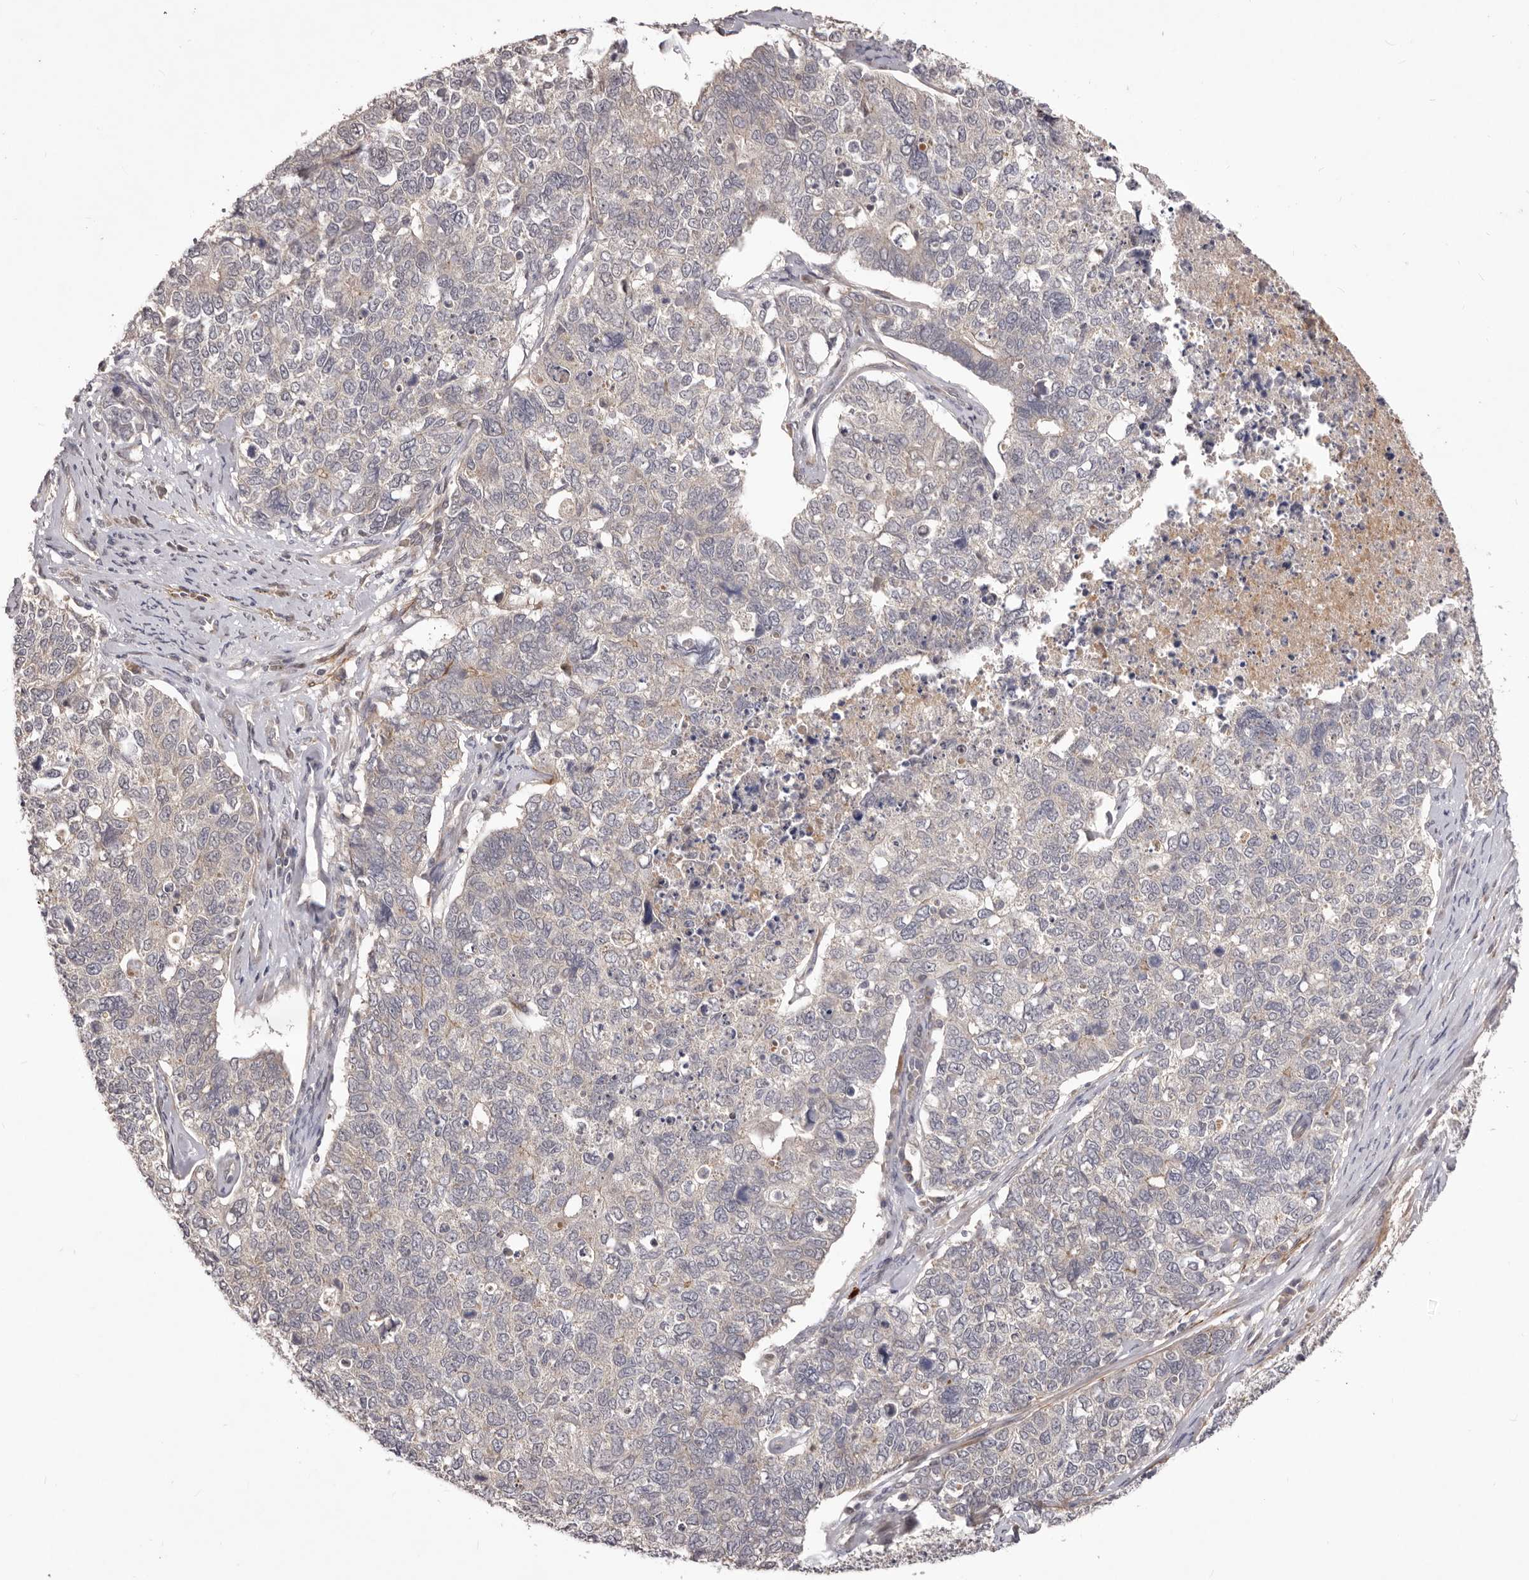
{"staining": {"intensity": "negative", "quantity": "none", "location": "none"}, "tissue": "cervical cancer", "cell_type": "Tumor cells", "image_type": "cancer", "snomed": [{"axis": "morphology", "description": "Squamous cell carcinoma, NOS"}, {"axis": "topography", "description": "Cervix"}], "caption": "DAB immunohistochemical staining of cervical cancer (squamous cell carcinoma) exhibits no significant positivity in tumor cells. (DAB IHC with hematoxylin counter stain).", "gene": "HBS1L", "patient": {"sex": "female", "age": 63}}